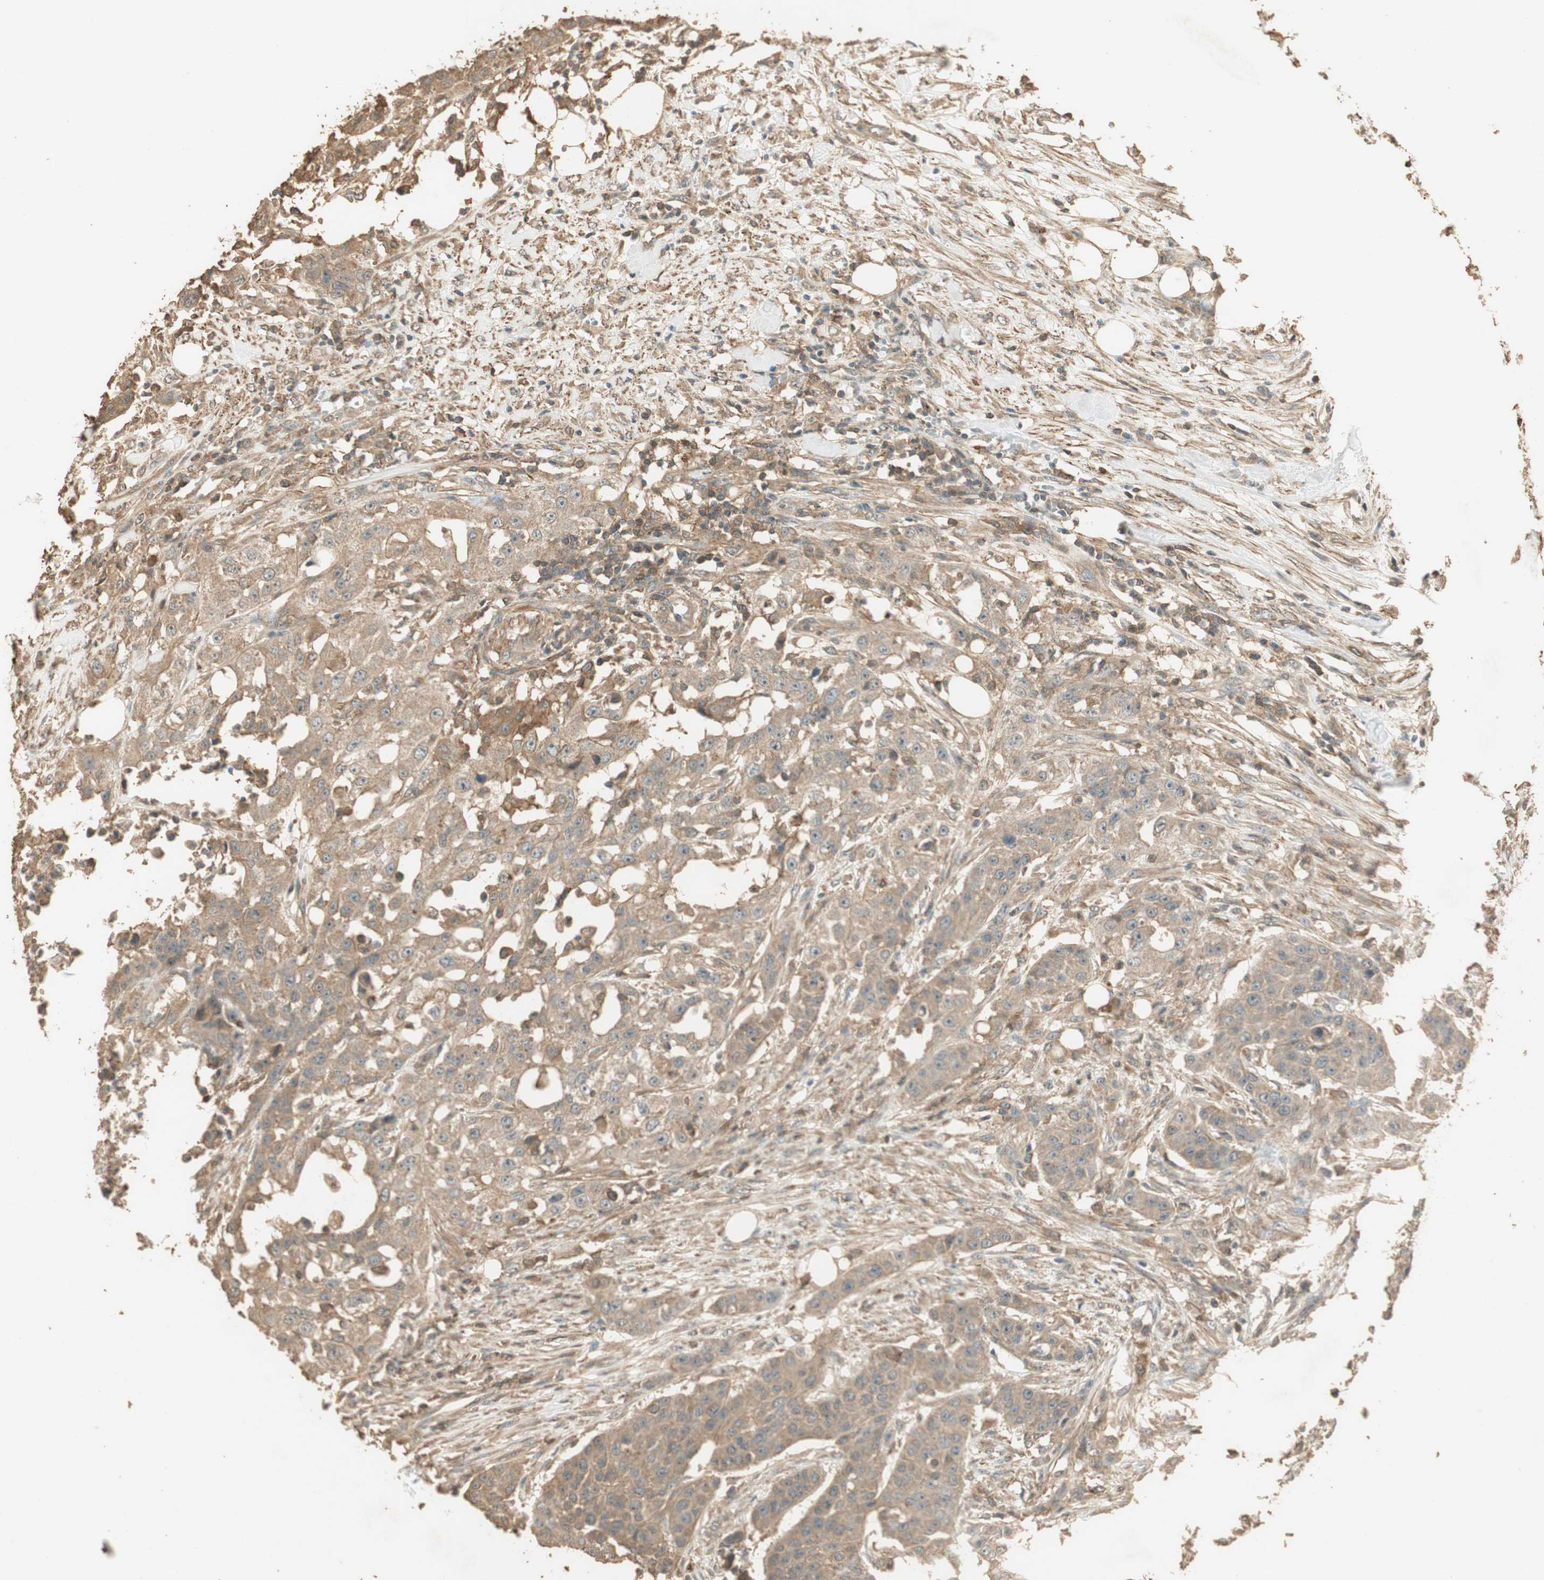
{"staining": {"intensity": "moderate", "quantity": ">75%", "location": "cytoplasmic/membranous"}, "tissue": "urothelial cancer", "cell_type": "Tumor cells", "image_type": "cancer", "snomed": [{"axis": "morphology", "description": "Urothelial carcinoma, High grade"}, {"axis": "topography", "description": "Urinary bladder"}], "caption": "Immunohistochemical staining of human urothelial carcinoma (high-grade) exhibits moderate cytoplasmic/membranous protein expression in about >75% of tumor cells.", "gene": "USP2", "patient": {"sex": "male", "age": 74}}